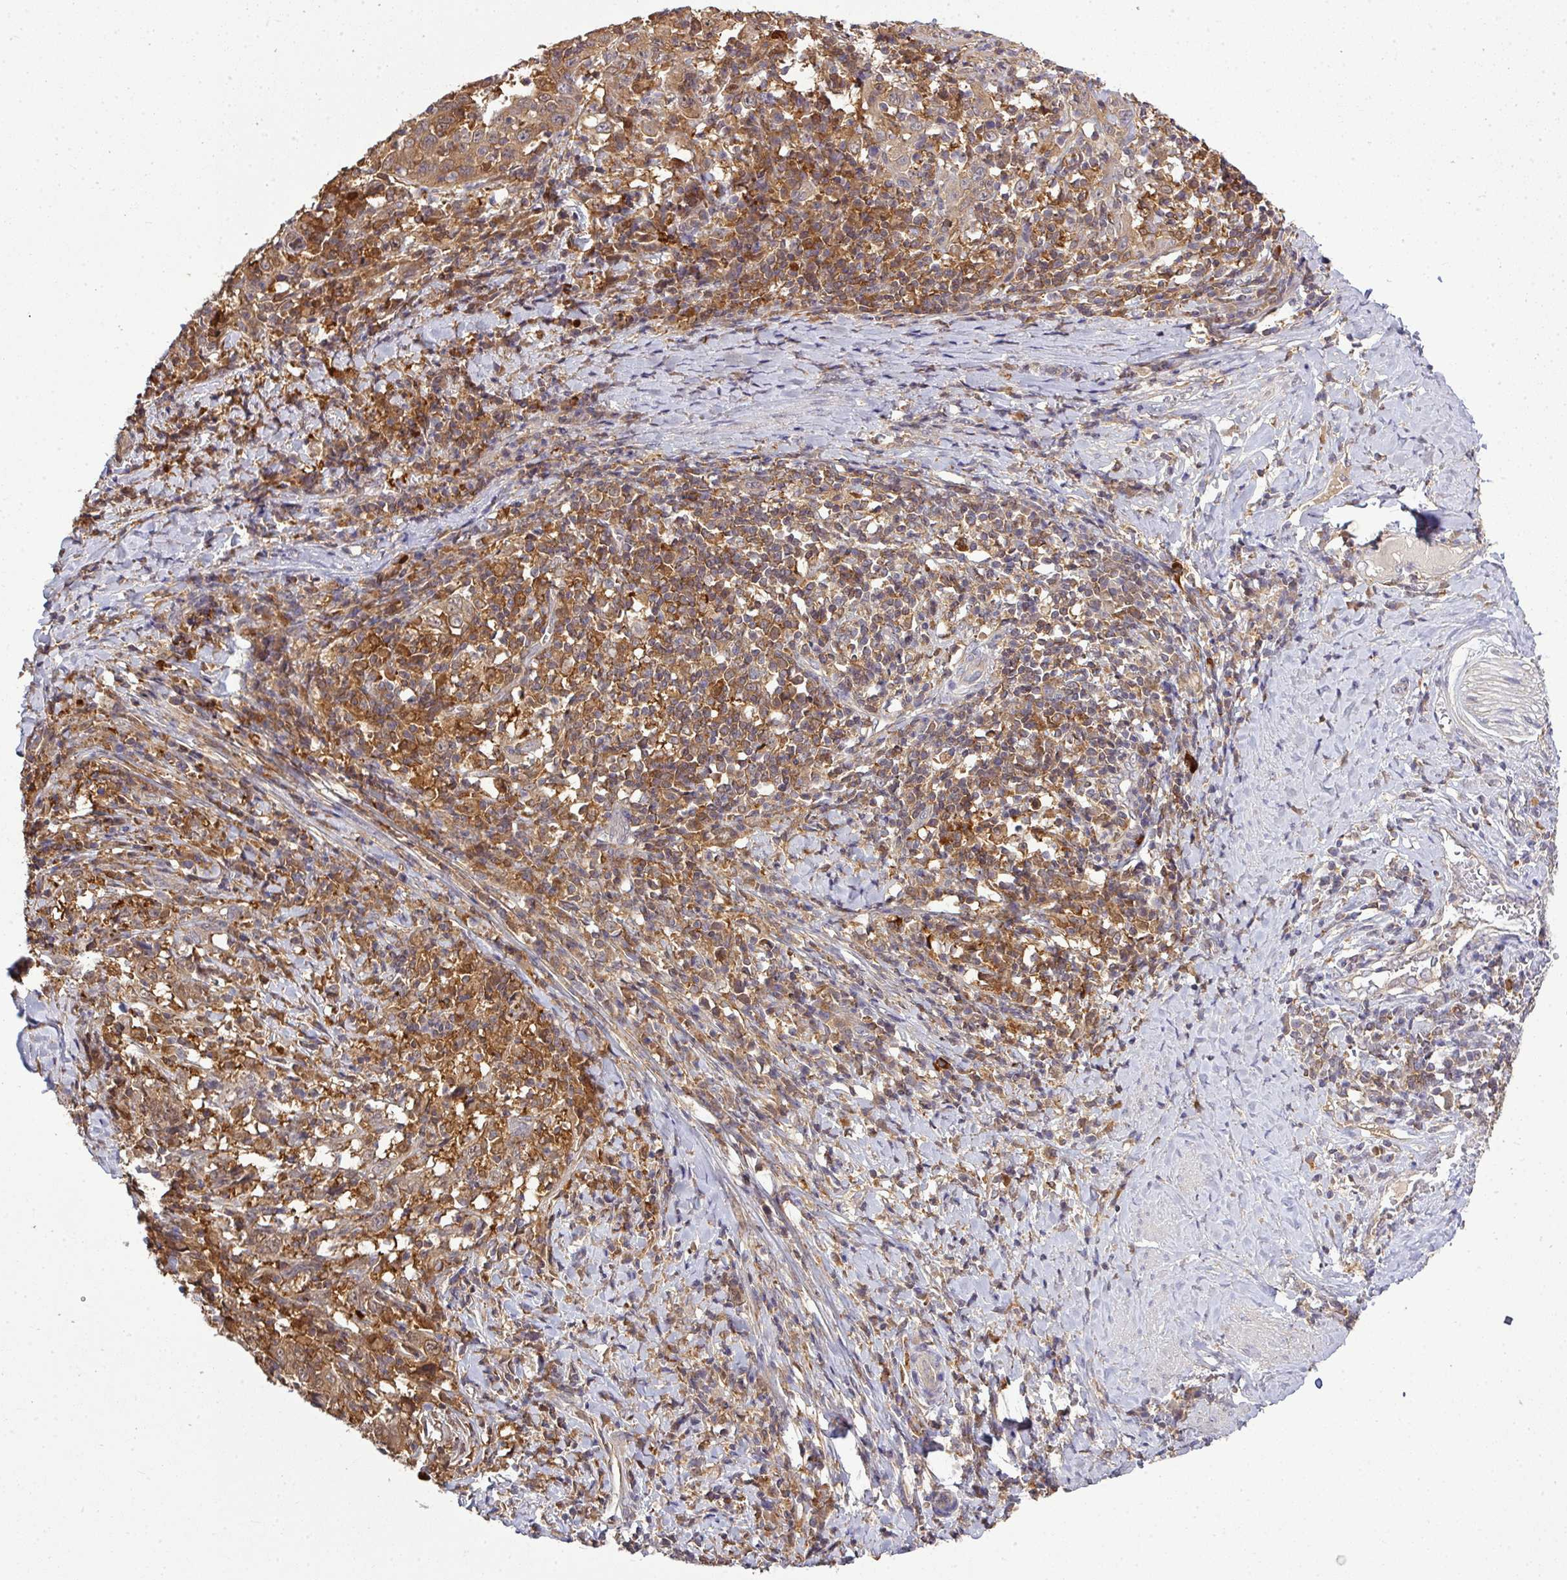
{"staining": {"intensity": "moderate", "quantity": ">75%", "location": "cytoplasmic/membranous"}, "tissue": "cervical cancer", "cell_type": "Tumor cells", "image_type": "cancer", "snomed": [{"axis": "morphology", "description": "Squamous cell carcinoma, NOS"}, {"axis": "topography", "description": "Cervix"}], "caption": "Moderate cytoplasmic/membranous protein staining is appreciated in approximately >75% of tumor cells in cervical cancer (squamous cell carcinoma).", "gene": "STAT5A", "patient": {"sex": "female", "age": 46}}